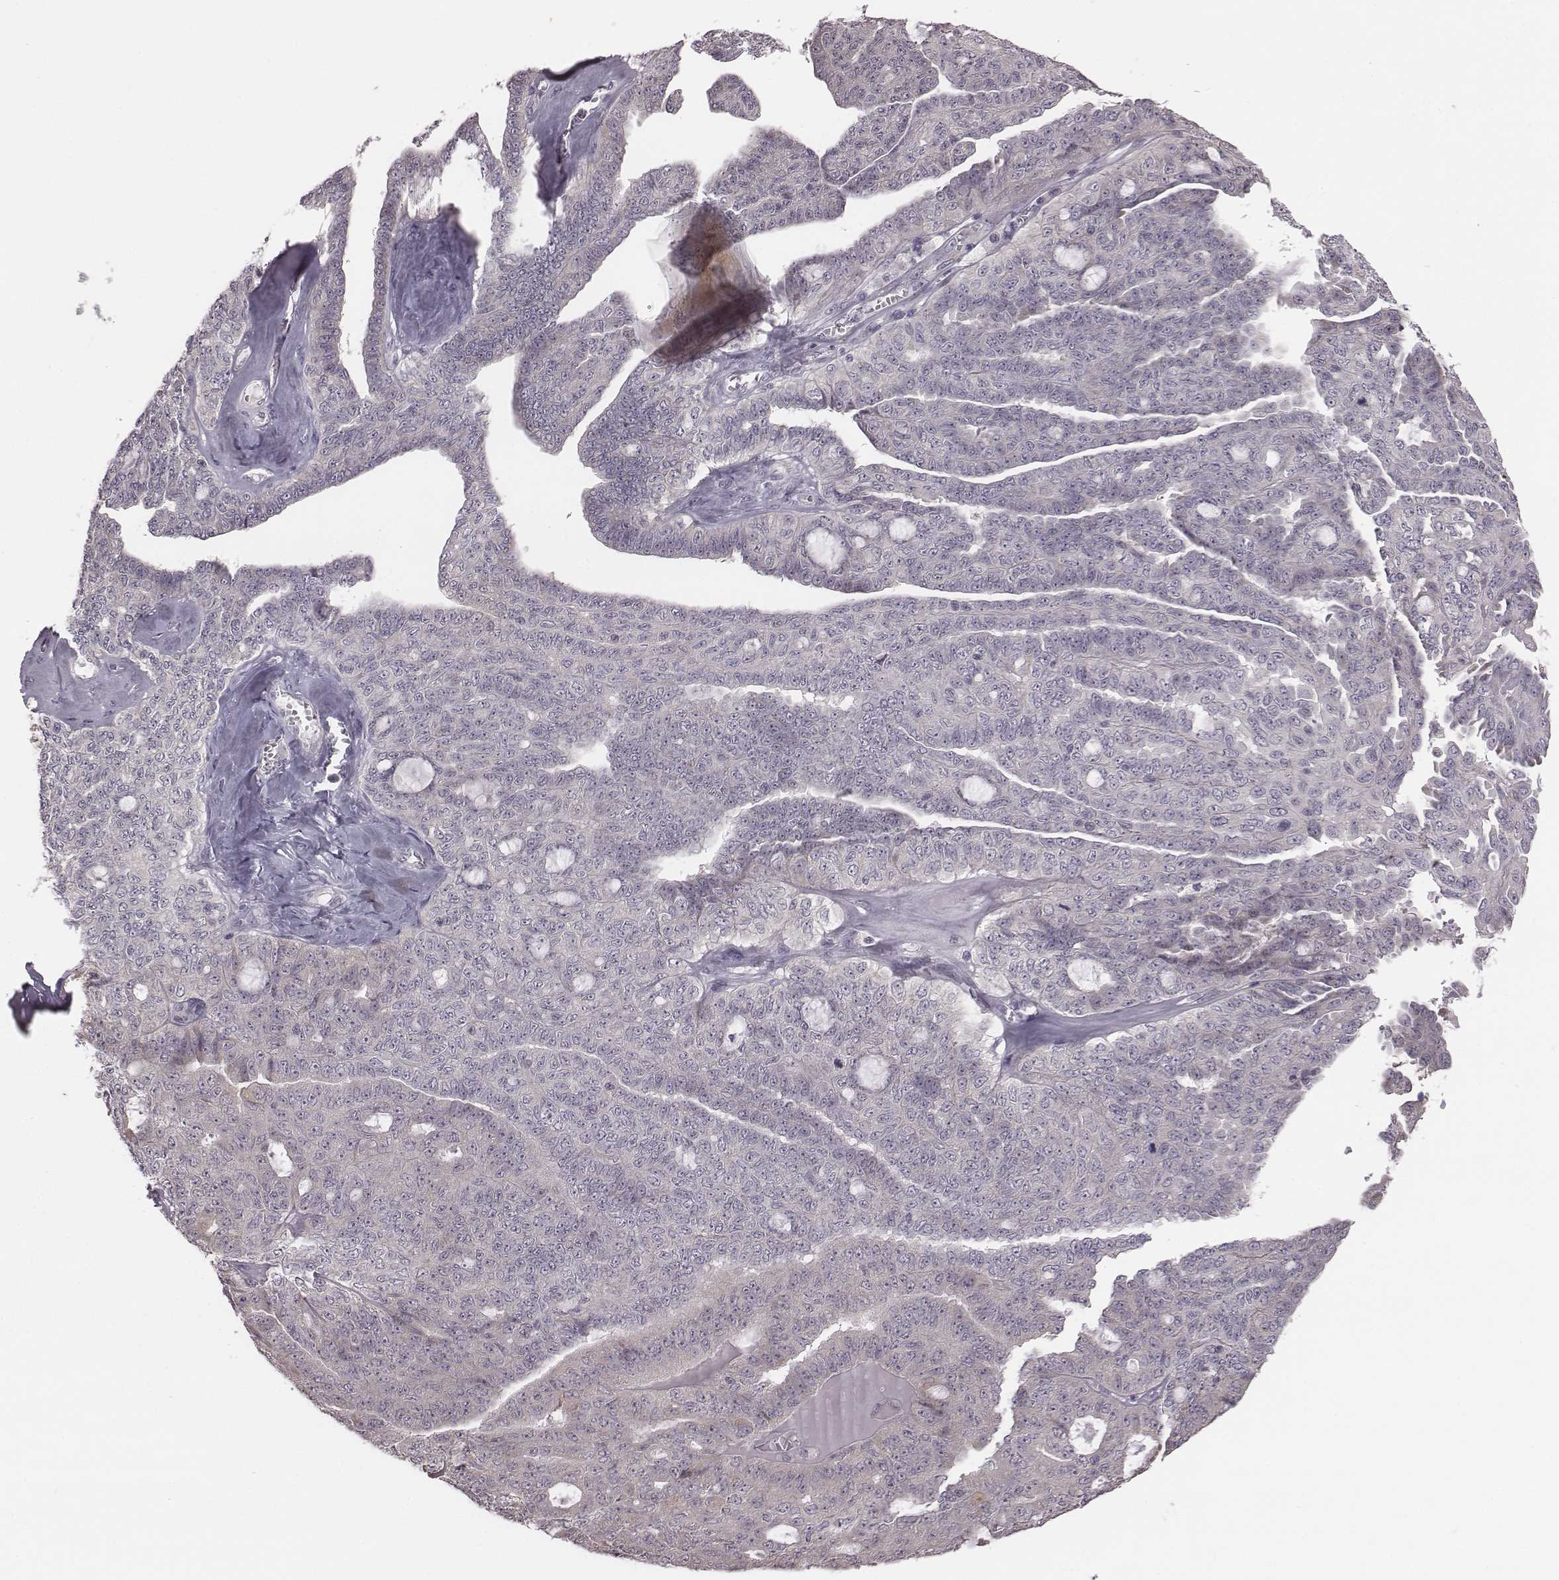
{"staining": {"intensity": "negative", "quantity": "none", "location": "none"}, "tissue": "ovarian cancer", "cell_type": "Tumor cells", "image_type": "cancer", "snomed": [{"axis": "morphology", "description": "Cystadenocarcinoma, serous, NOS"}, {"axis": "topography", "description": "Ovary"}], "caption": "There is no significant staining in tumor cells of ovarian cancer (serous cystadenocarcinoma).", "gene": "BICDL1", "patient": {"sex": "female", "age": 71}}